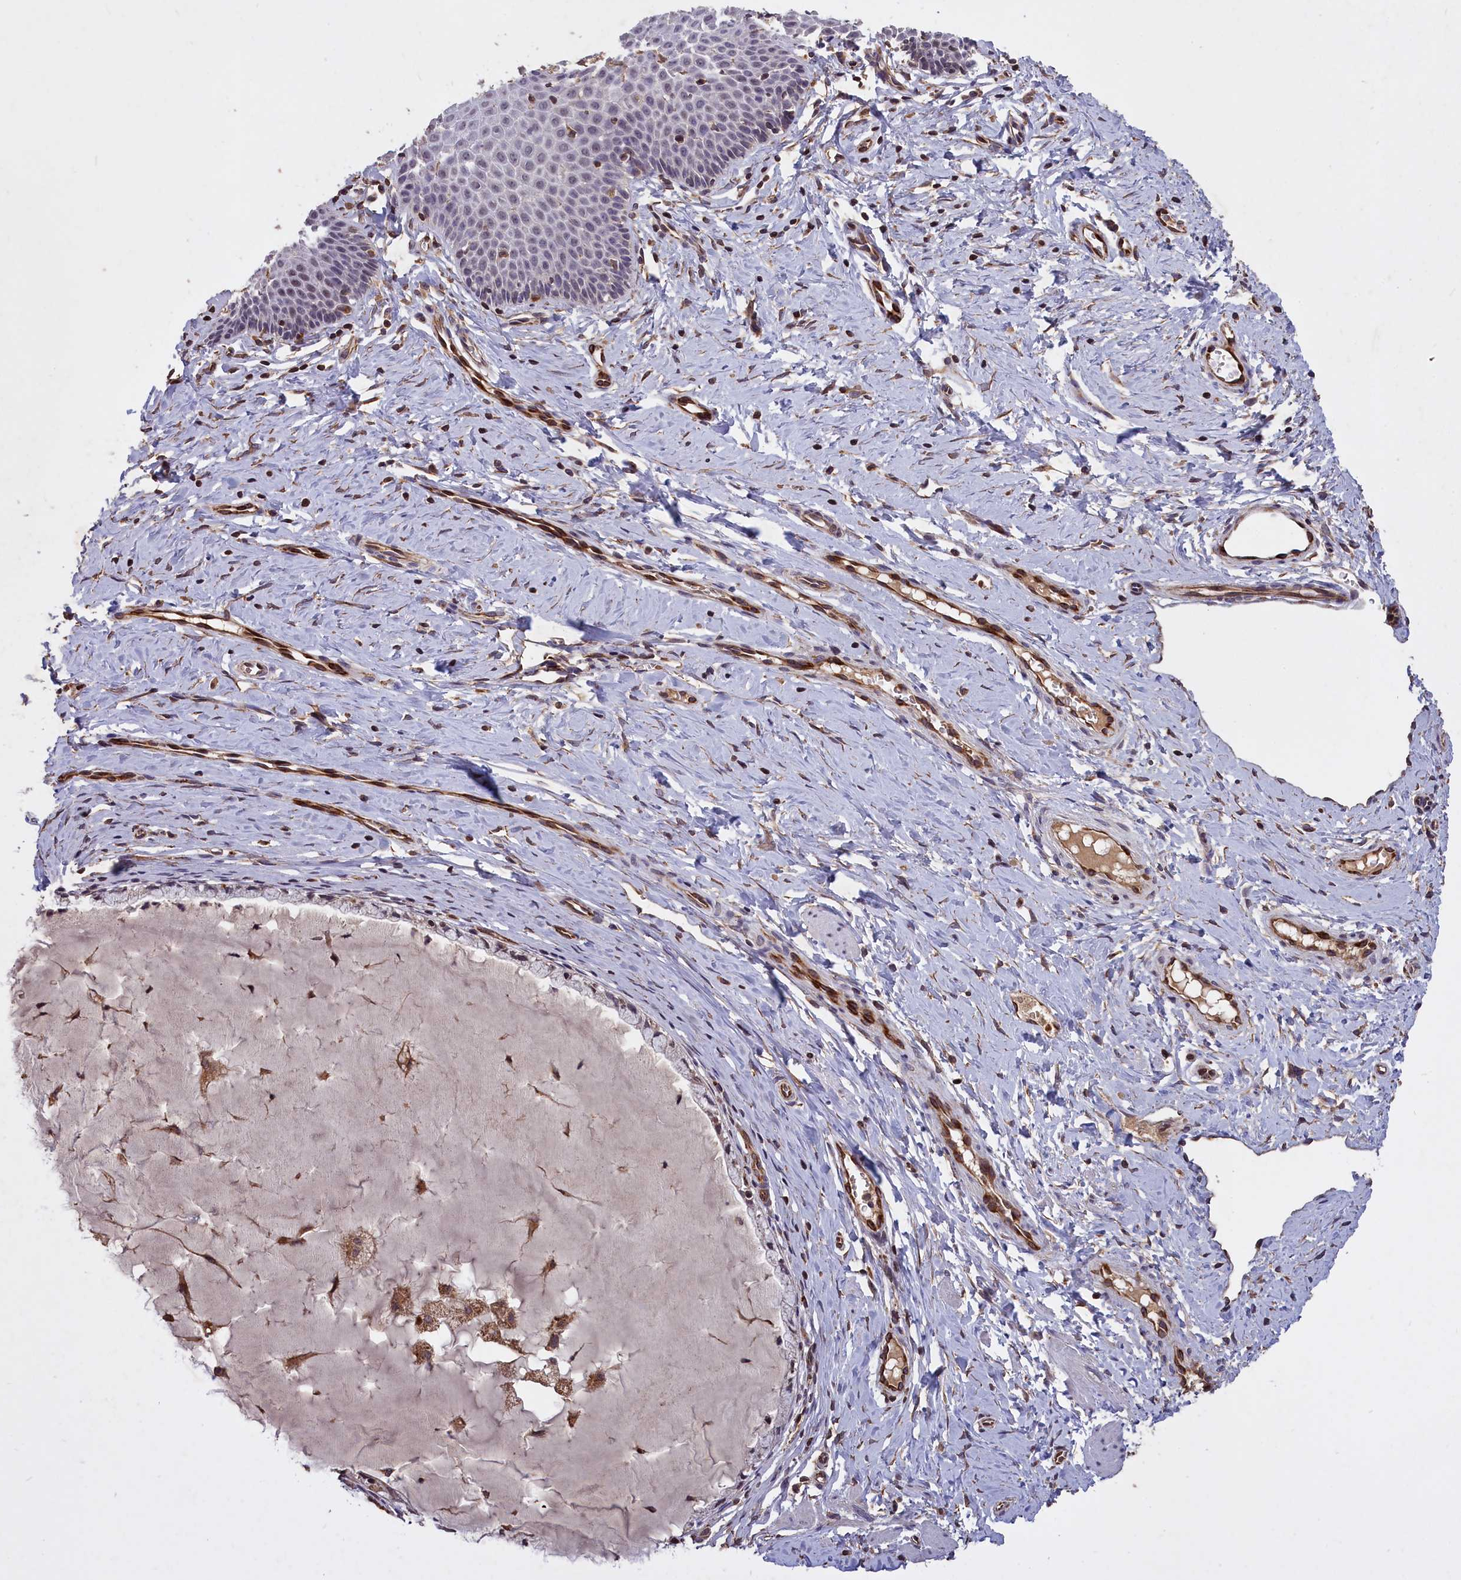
{"staining": {"intensity": "moderate", "quantity": "<25%", "location": "cytoplasmic/membranous"}, "tissue": "cervix", "cell_type": "Glandular cells", "image_type": "normal", "snomed": [{"axis": "morphology", "description": "Normal tissue, NOS"}, {"axis": "topography", "description": "Cervix"}], "caption": "High-magnification brightfield microscopy of unremarkable cervix stained with DAB (3,3'-diaminobenzidine) (brown) and counterstained with hematoxylin (blue). glandular cells exhibit moderate cytoplasmic/membranous expression is identified in approximately<25% of cells.", "gene": "CLRN2", "patient": {"sex": "female", "age": 36}}